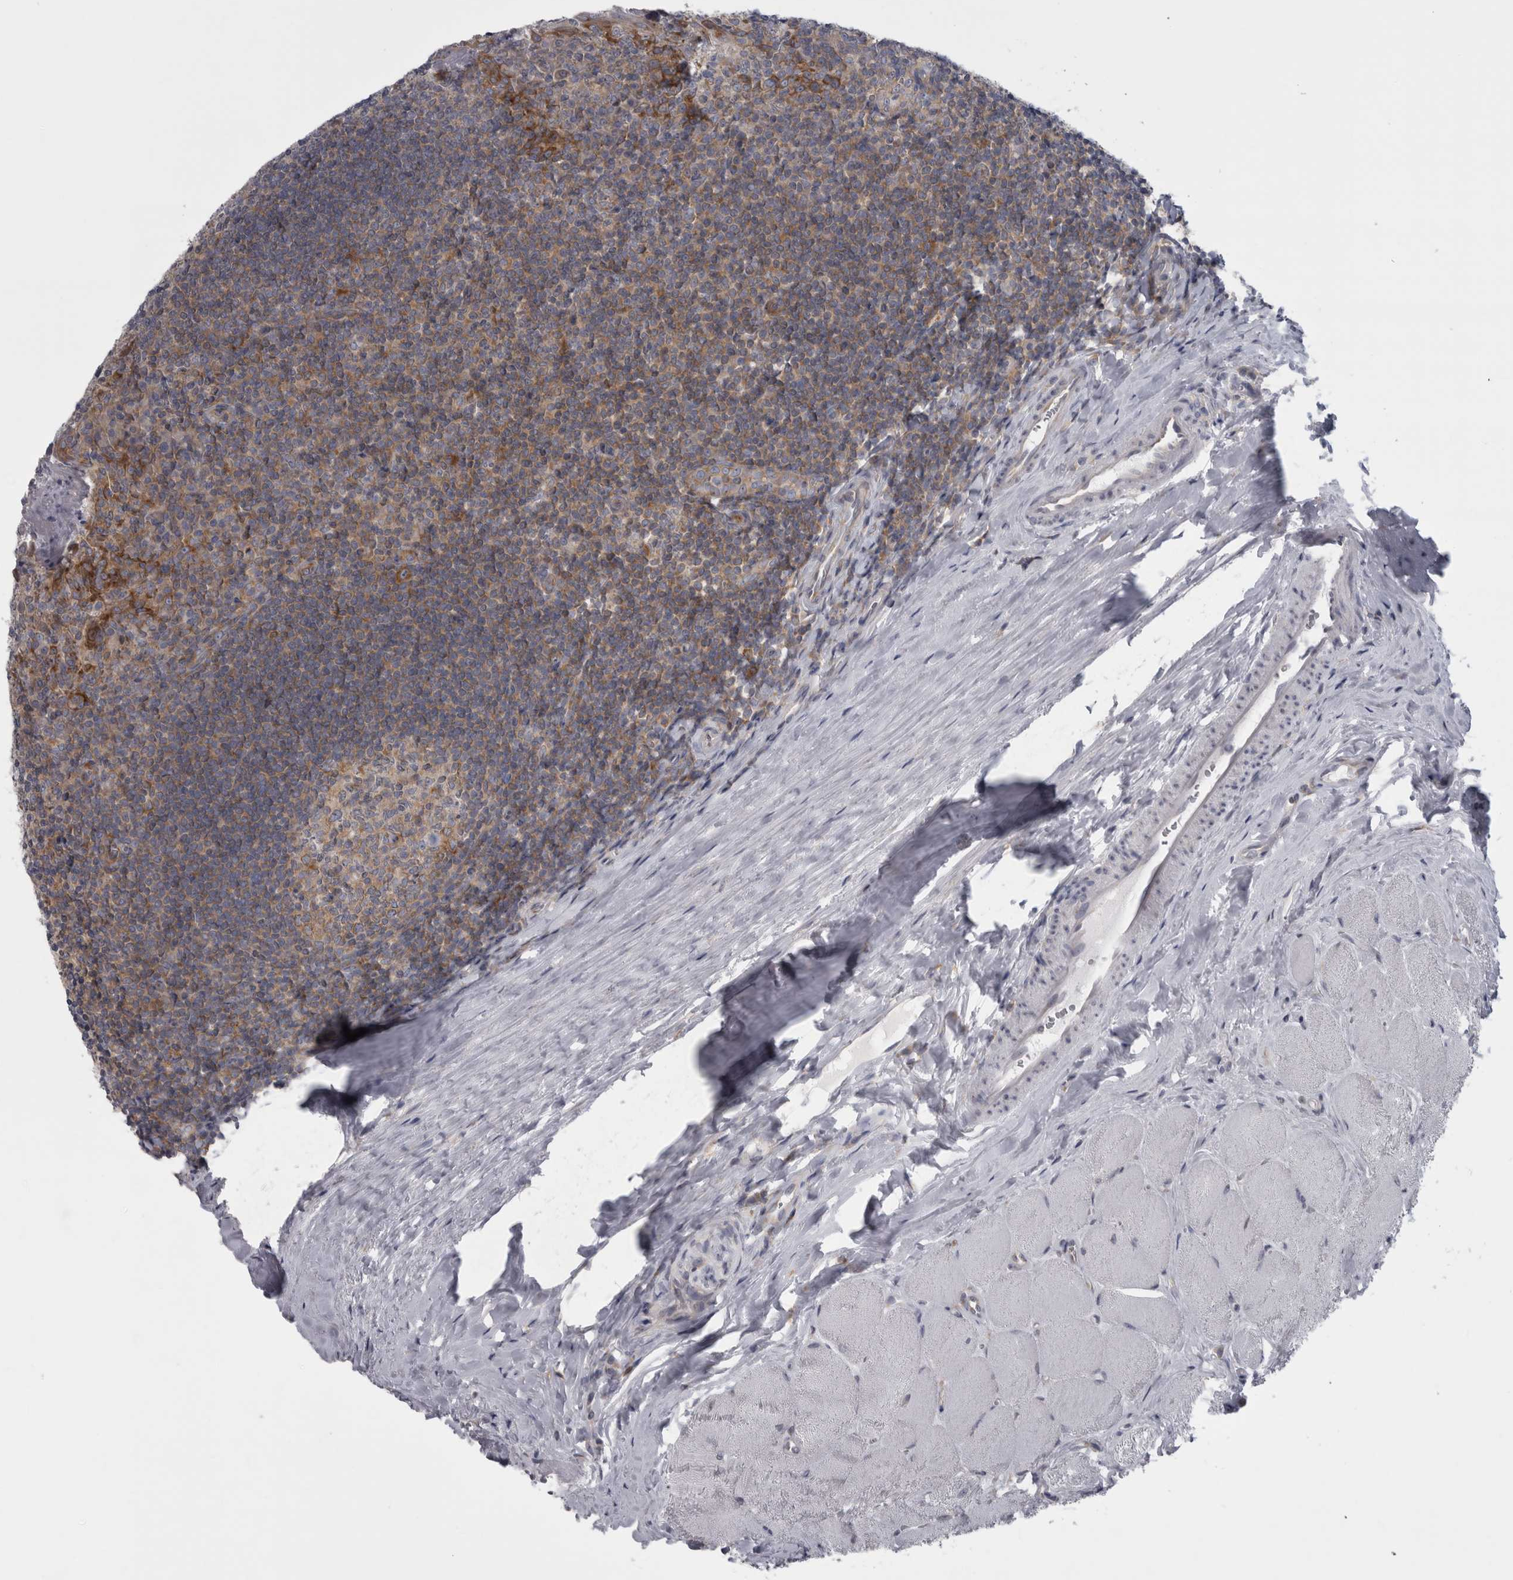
{"staining": {"intensity": "moderate", "quantity": "<25%", "location": "cytoplasmic/membranous"}, "tissue": "tonsil", "cell_type": "Germinal center cells", "image_type": "normal", "snomed": [{"axis": "morphology", "description": "Normal tissue, NOS"}, {"axis": "topography", "description": "Tonsil"}], "caption": "The immunohistochemical stain highlights moderate cytoplasmic/membranous staining in germinal center cells of normal tonsil.", "gene": "PRRC2C", "patient": {"sex": "male", "age": 27}}